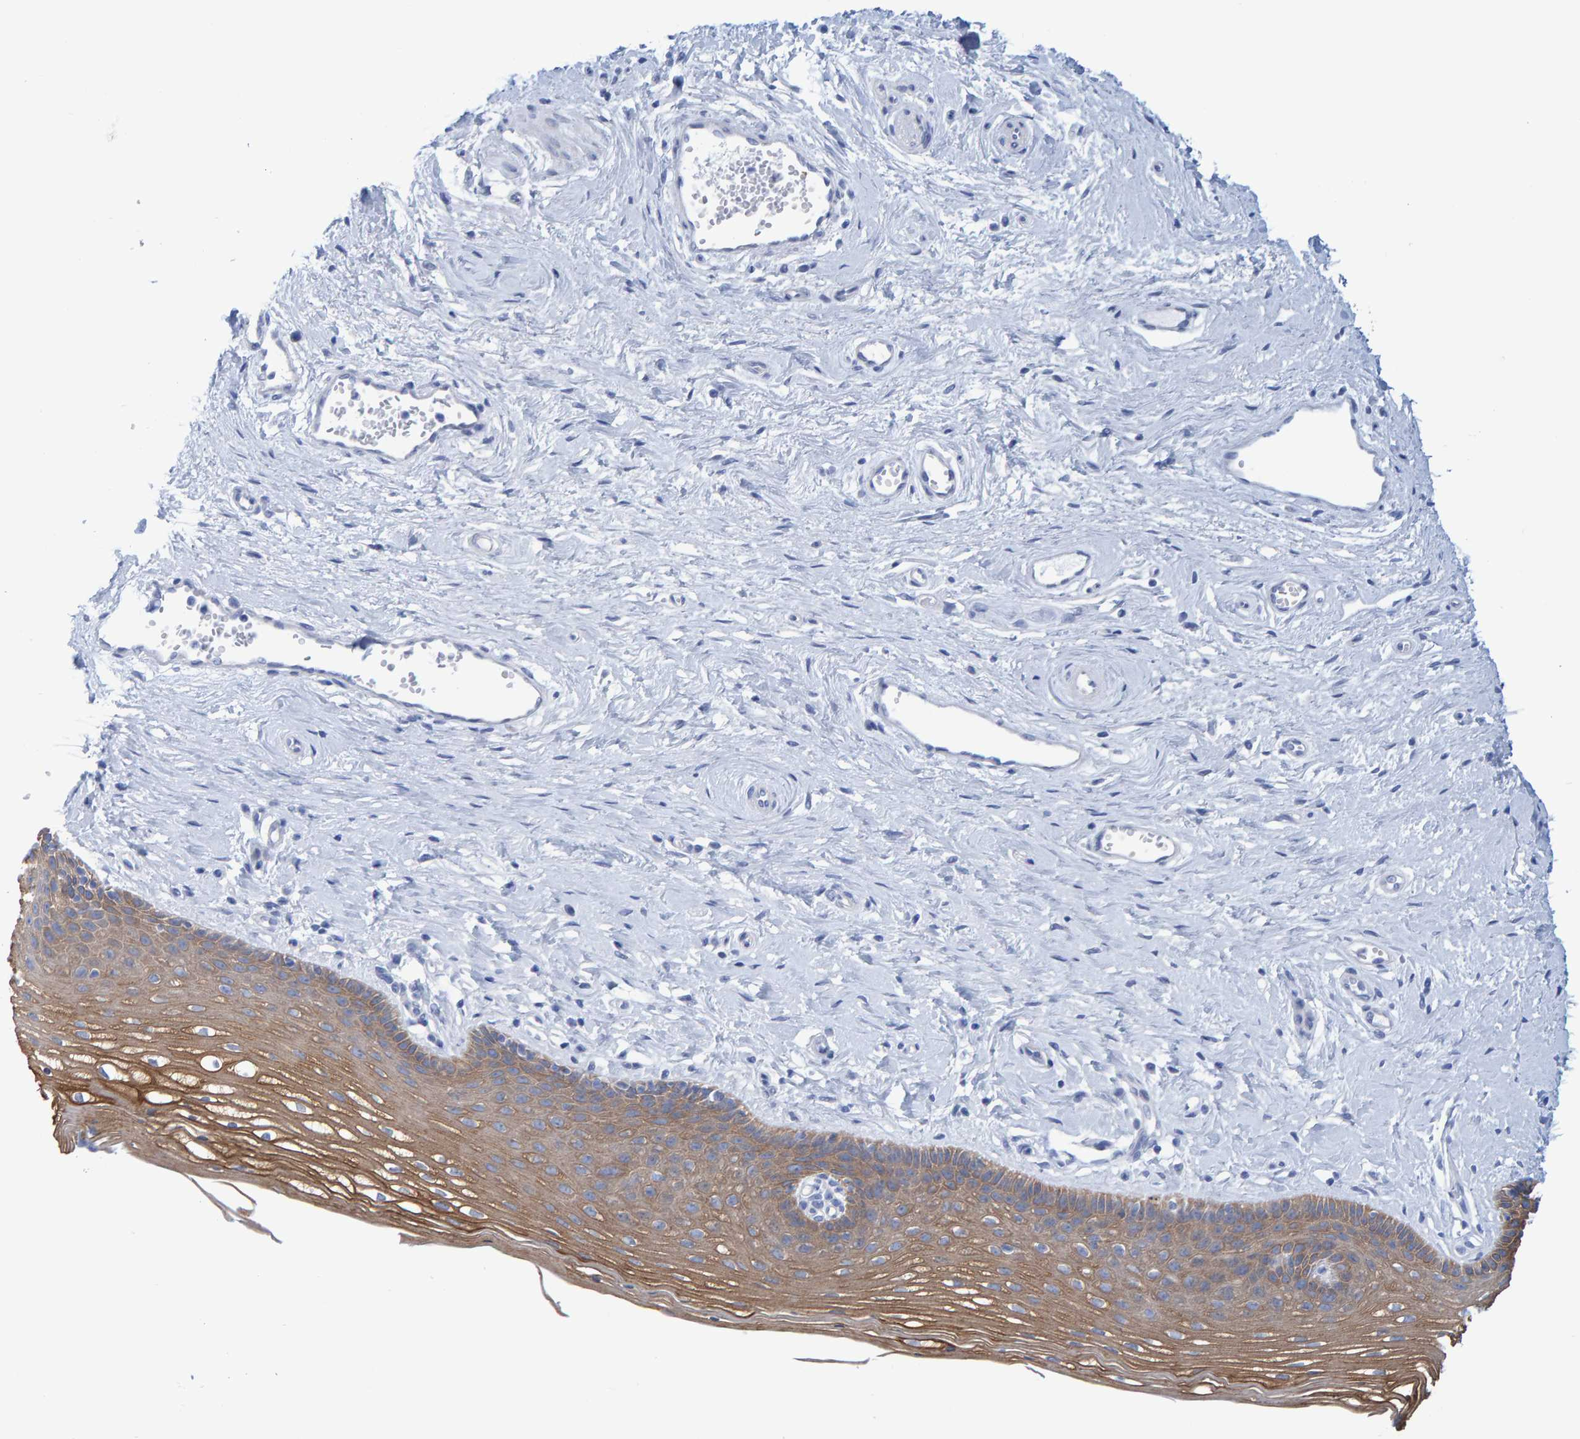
{"staining": {"intensity": "moderate", "quantity": ">75%", "location": "cytoplasmic/membranous"}, "tissue": "vagina", "cell_type": "Squamous epithelial cells", "image_type": "normal", "snomed": [{"axis": "morphology", "description": "Normal tissue, NOS"}, {"axis": "topography", "description": "Vagina"}], "caption": "Squamous epithelial cells reveal moderate cytoplasmic/membranous staining in approximately >75% of cells in normal vagina.", "gene": "JAKMIP3", "patient": {"sex": "female", "age": 46}}